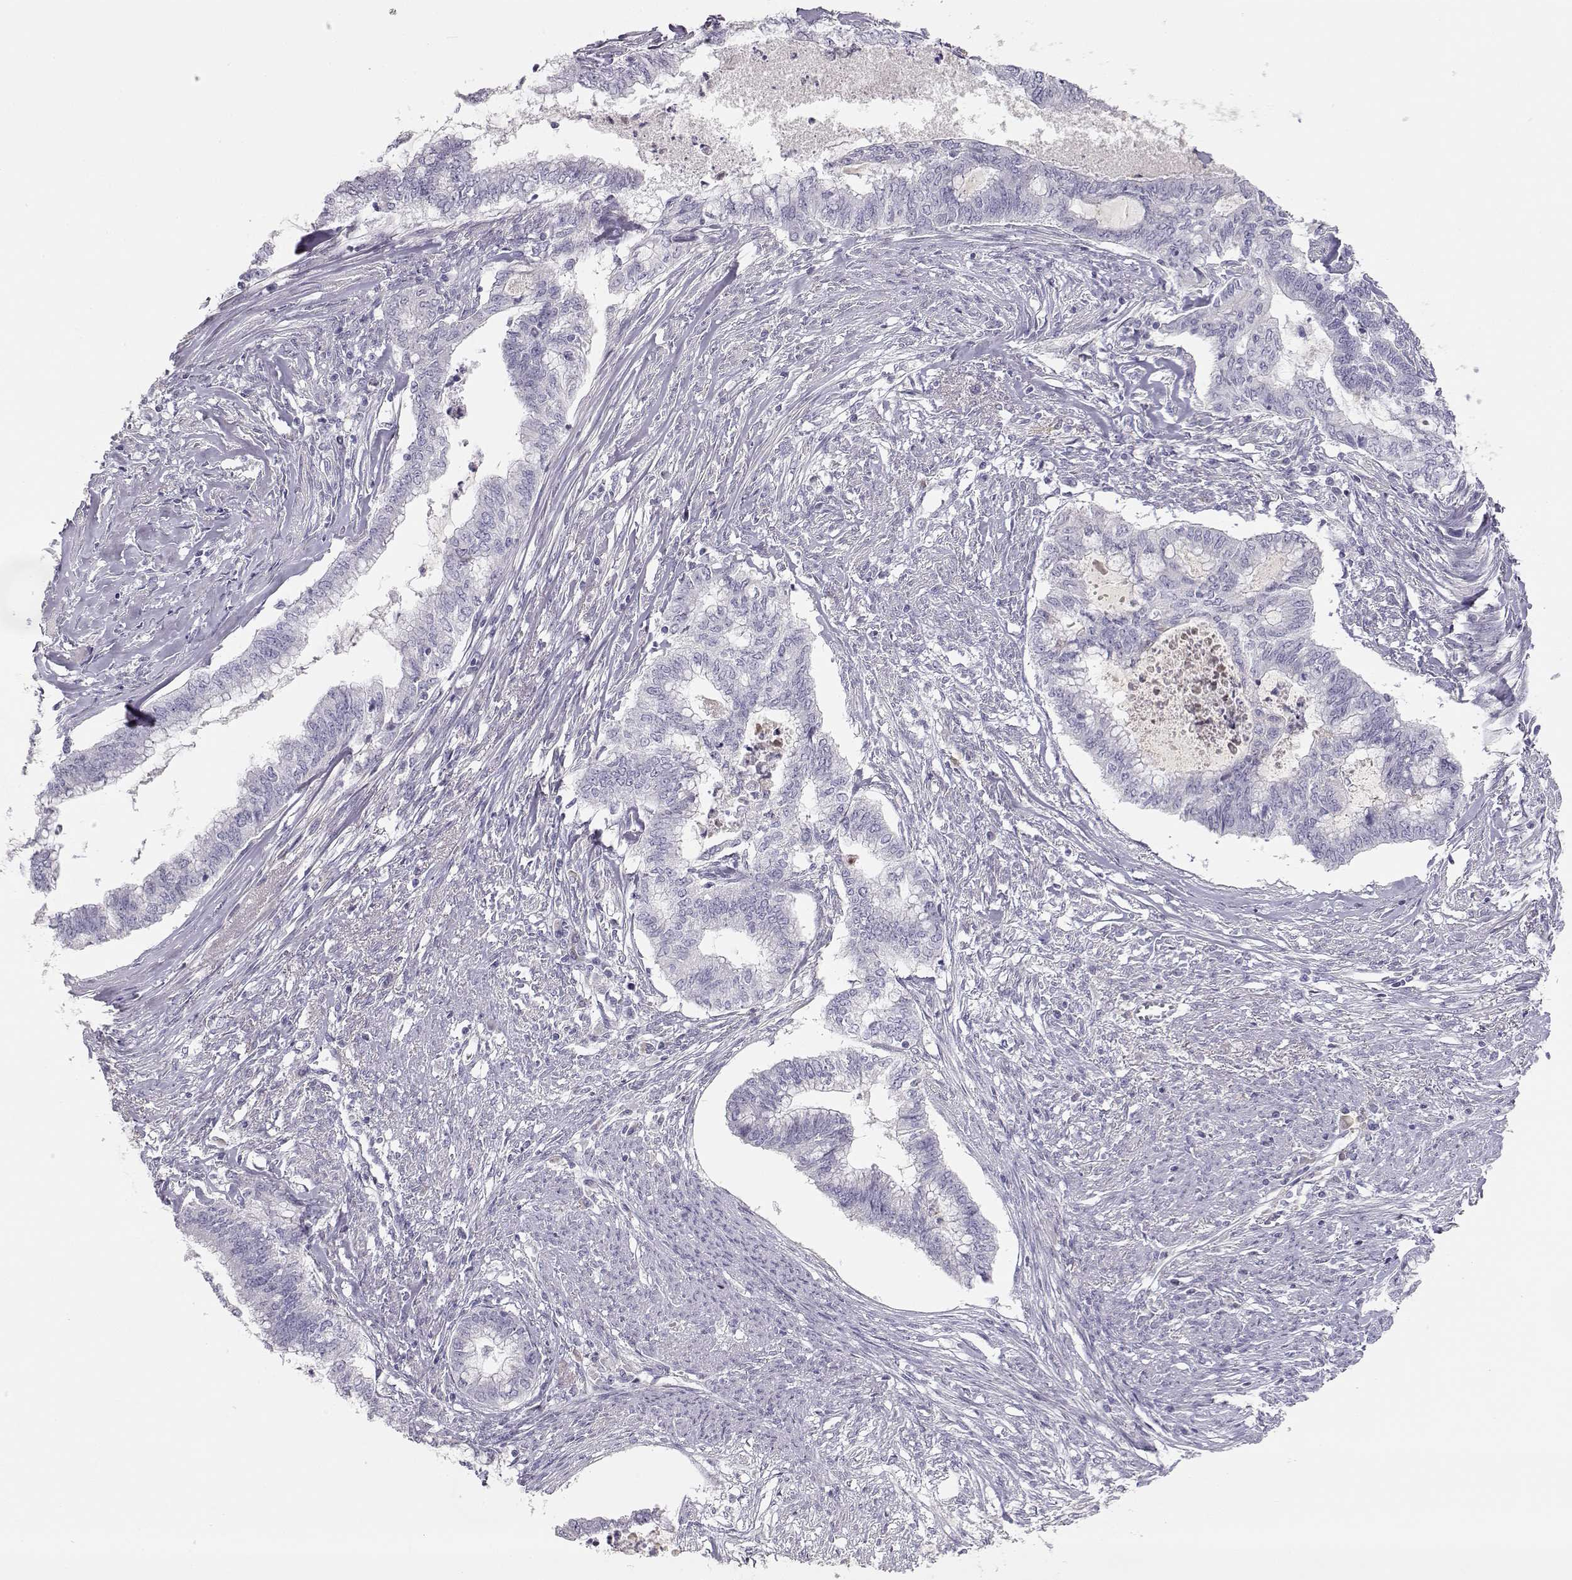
{"staining": {"intensity": "negative", "quantity": "none", "location": "none"}, "tissue": "endometrial cancer", "cell_type": "Tumor cells", "image_type": "cancer", "snomed": [{"axis": "morphology", "description": "Adenocarcinoma, NOS"}, {"axis": "topography", "description": "Endometrium"}], "caption": "Tumor cells are negative for protein expression in human adenocarcinoma (endometrial).", "gene": "SLCO6A1", "patient": {"sex": "female", "age": 79}}